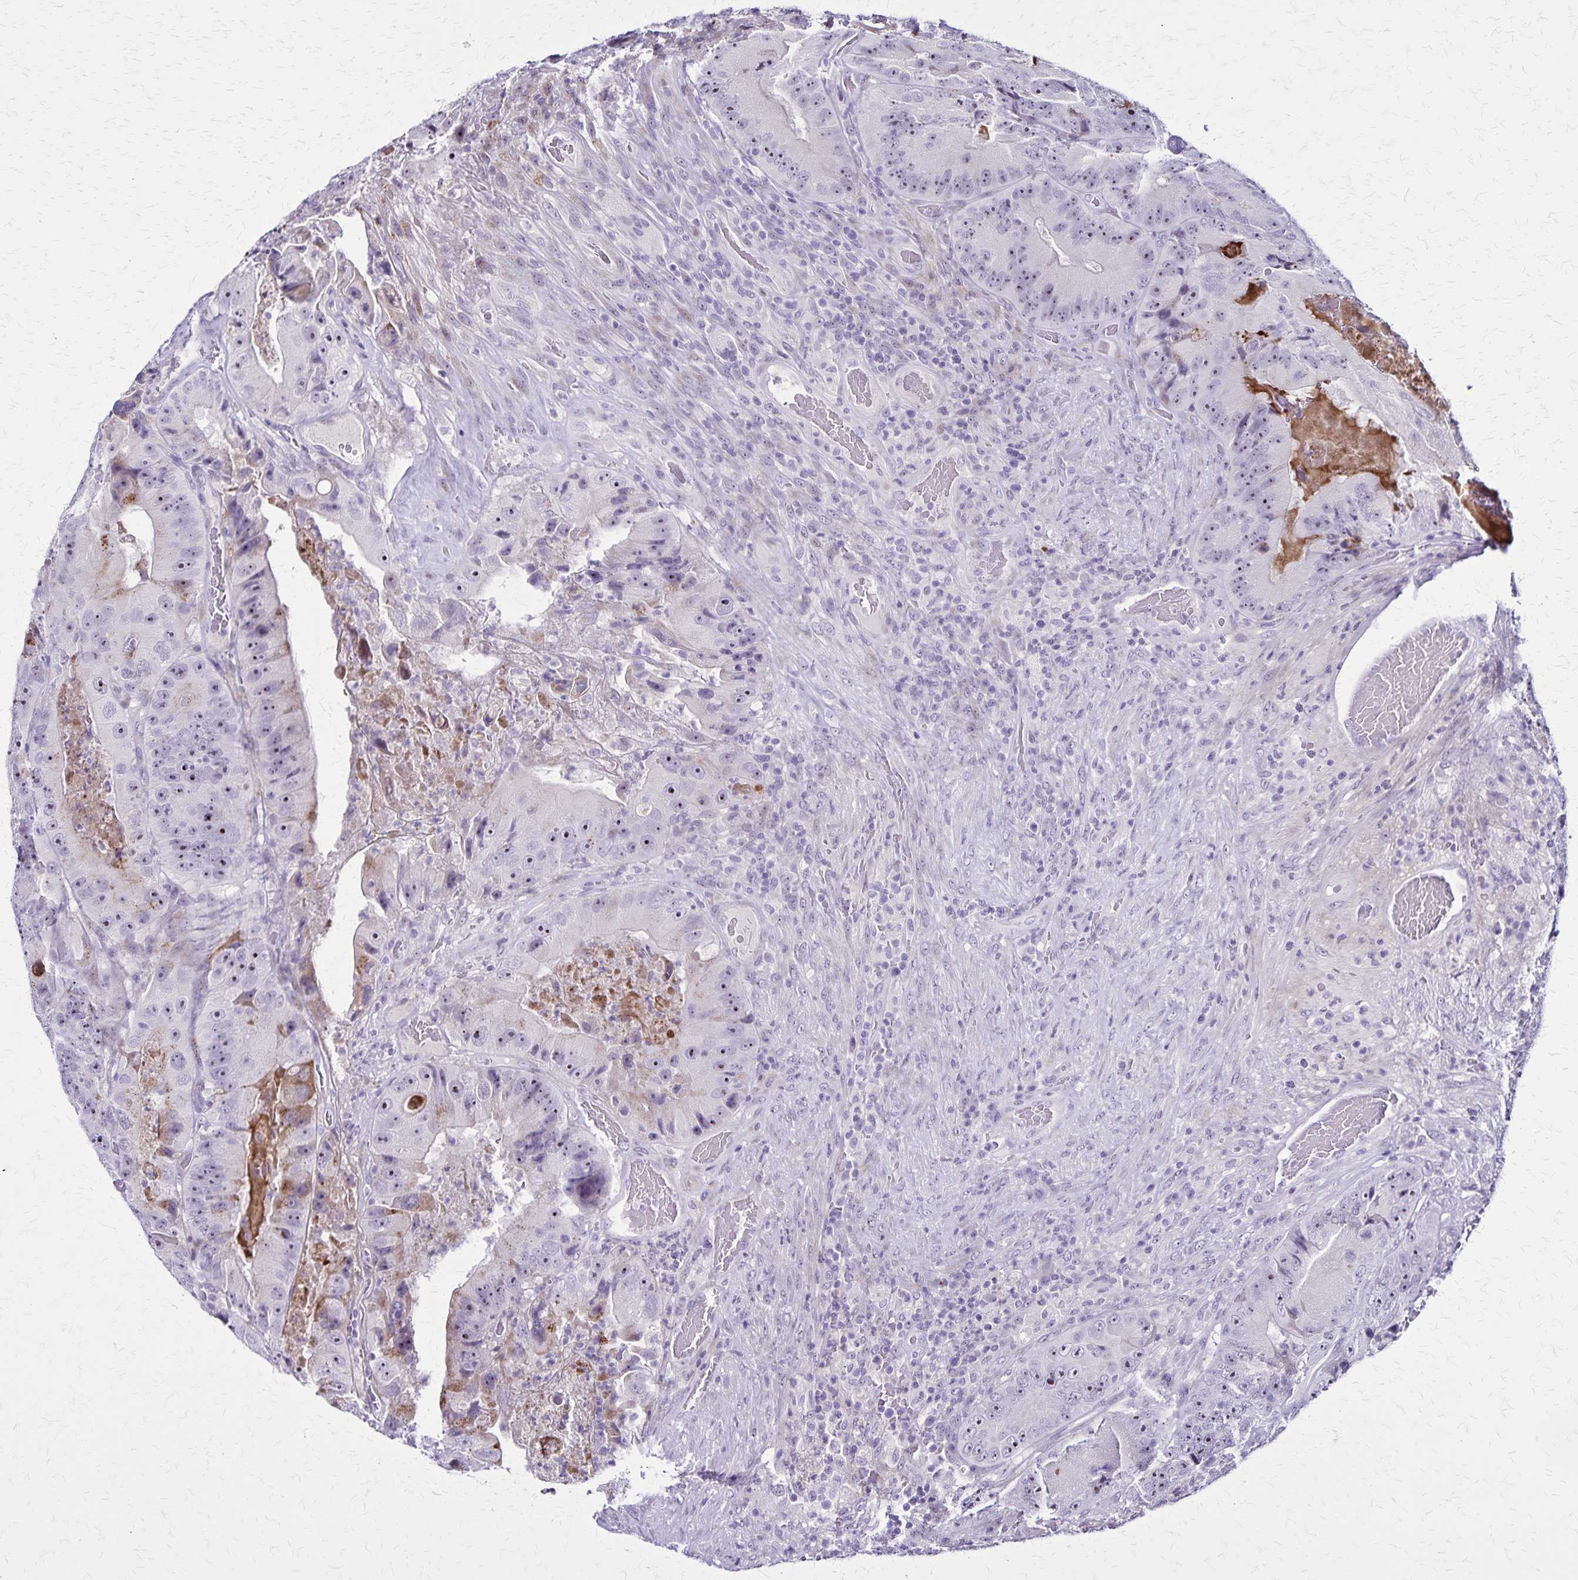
{"staining": {"intensity": "weak", "quantity": "25%-75%", "location": "nuclear"}, "tissue": "colorectal cancer", "cell_type": "Tumor cells", "image_type": "cancer", "snomed": [{"axis": "morphology", "description": "Adenocarcinoma, NOS"}, {"axis": "topography", "description": "Colon"}], "caption": "A high-resolution image shows immunohistochemistry (IHC) staining of colorectal cancer (adenocarcinoma), which reveals weak nuclear positivity in approximately 25%-75% of tumor cells. The staining was performed using DAB, with brown indicating positive protein expression. Nuclei are stained blue with hematoxylin.", "gene": "OR51B5", "patient": {"sex": "female", "age": 86}}